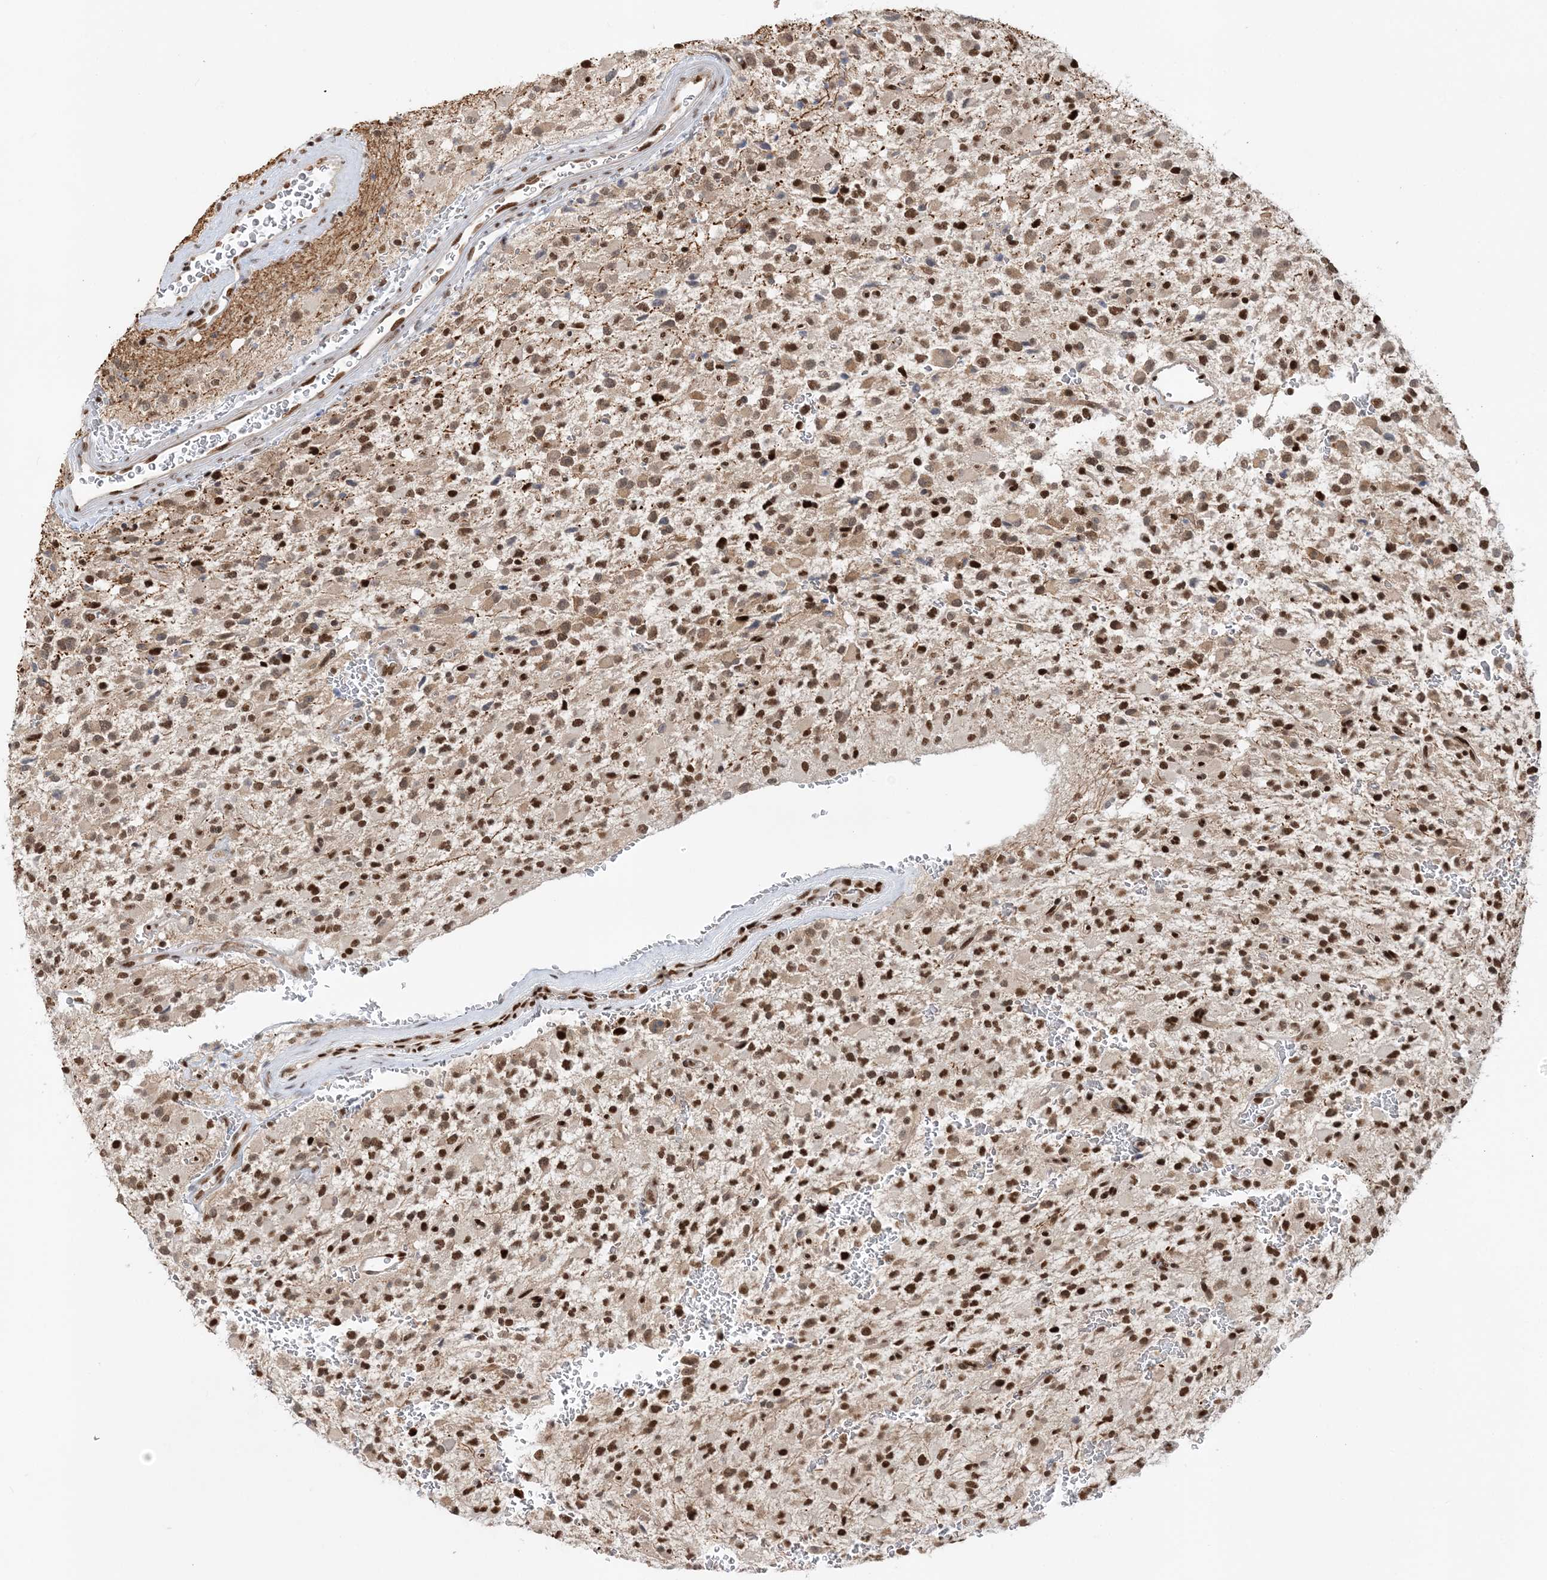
{"staining": {"intensity": "moderate", "quantity": ">75%", "location": "nuclear"}, "tissue": "glioma", "cell_type": "Tumor cells", "image_type": "cancer", "snomed": [{"axis": "morphology", "description": "Glioma, malignant, High grade"}, {"axis": "topography", "description": "Brain"}], "caption": "Malignant glioma (high-grade) stained with a protein marker reveals moderate staining in tumor cells.", "gene": "SEPHS1", "patient": {"sex": "male", "age": 34}}